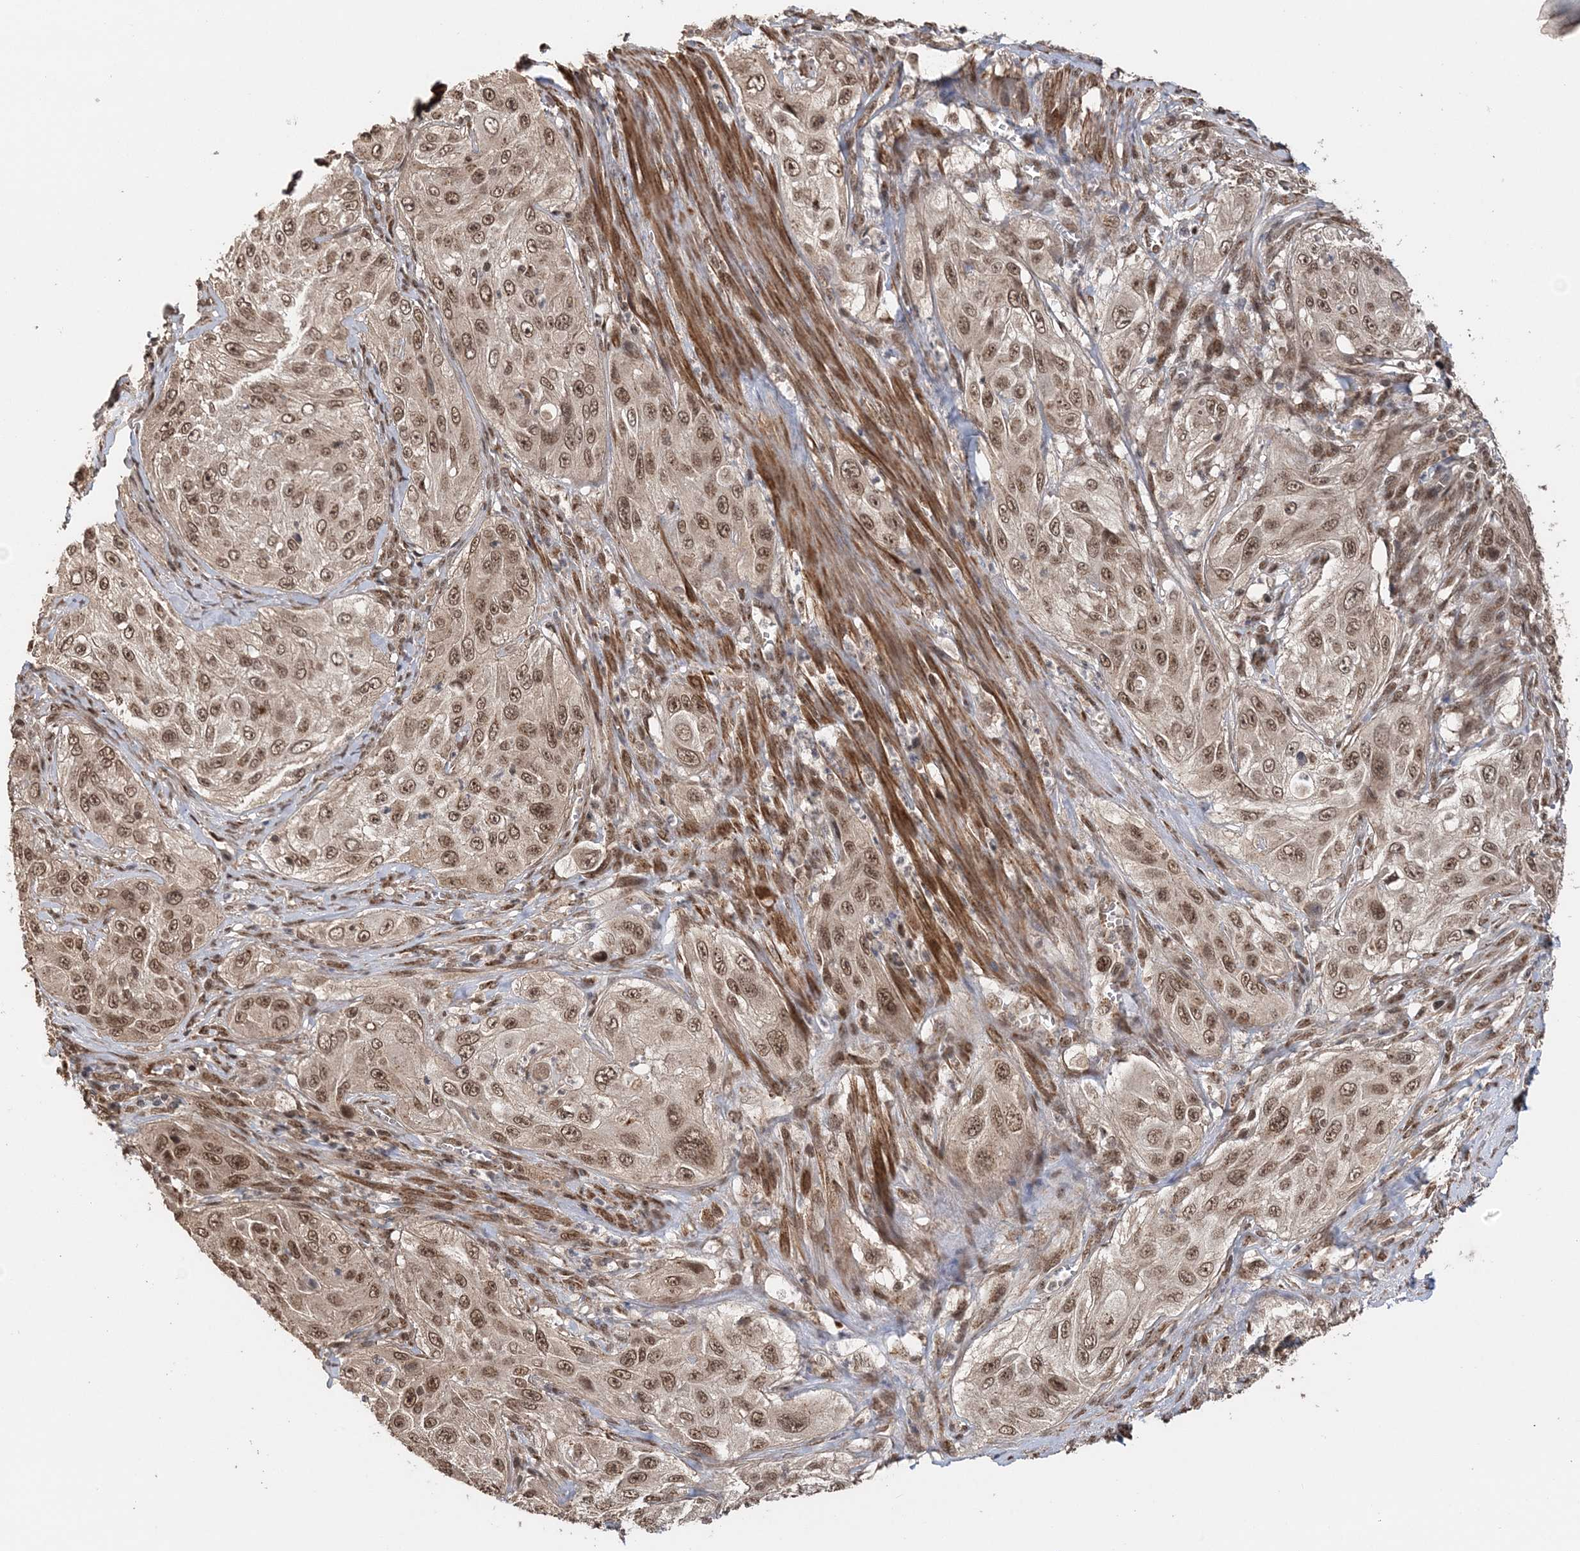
{"staining": {"intensity": "moderate", "quantity": ">75%", "location": "cytoplasmic/membranous,nuclear"}, "tissue": "cervical cancer", "cell_type": "Tumor cells", "image_type": "cancer", "snomed": [{"axis": "morphology", "description": "Squamous cell carcinoma, NOS"}, {"axis": "topography", "description": "Cervix"}], "caption": "Squamous cell carcinoma (cervical) stained for a protein (brown) demonstrates moderate cytoplasmic/membranous and nuclear positive staining in about >75% of tumor cells.", "gene": "TSHZ2", "patient": {"sex": "female", "age": 42}}